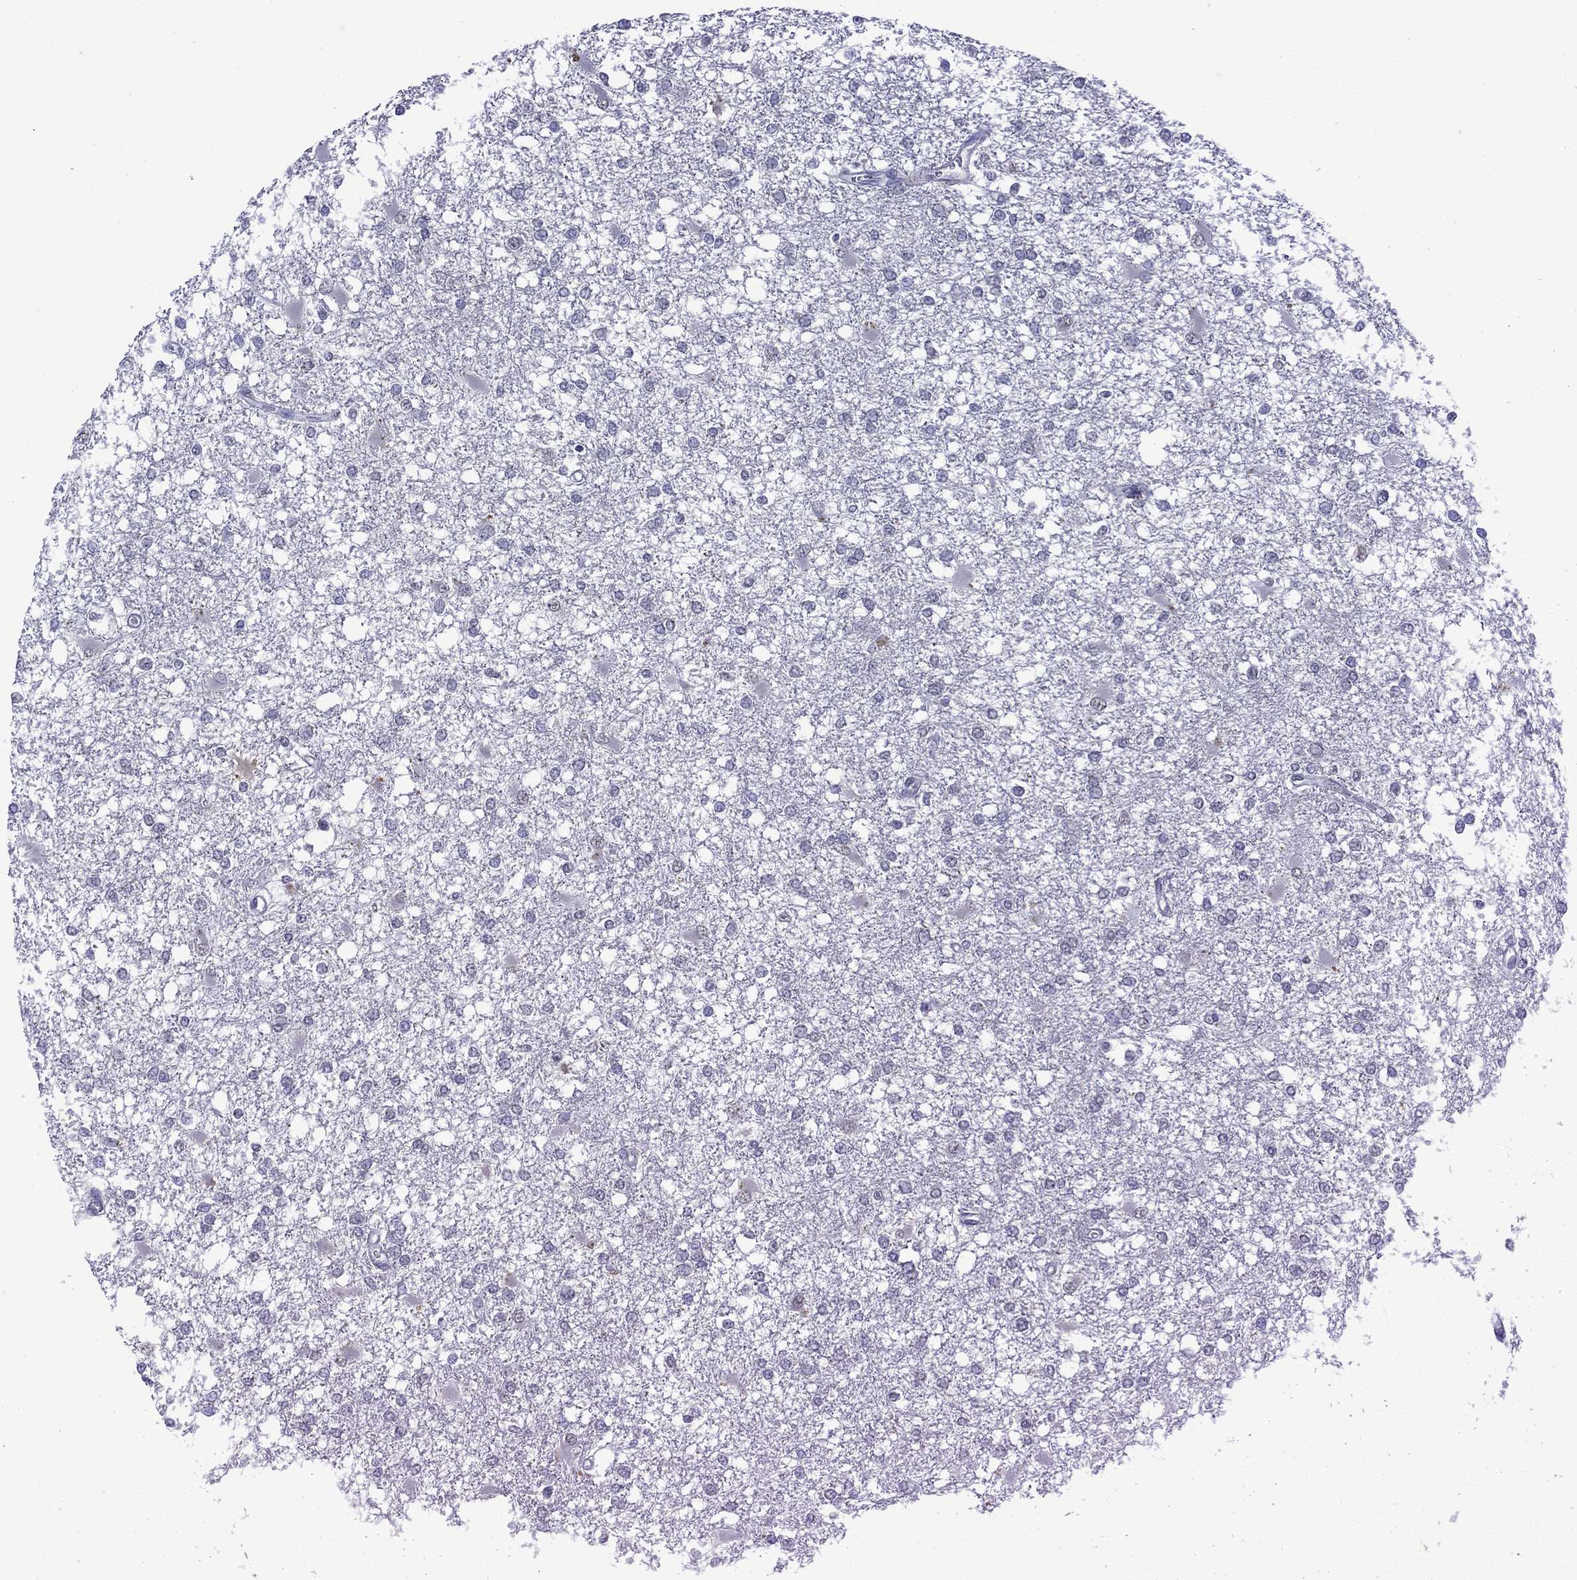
{"staining": {"intensity": "negative", "quantity": "none", "location": "none"}, "tissue": "glioma", "cell_type": "Tumor cells", "image_type": "cancer", "snomed": [{"axis": "morphology", "description": "Glioma, malignant, High grade"}, {"axis": "topography", "description": "Cerebral cortex"}], "caption": "Immunohistochemistry (IHC) of human malignant glioma (high-grade) exhibits no positivity in tumor cells. (DAB immunohistochemistry with hematoxylin counter stain).", "gene": "ASB10", "patient": {"sex": "male", "age": 79}}